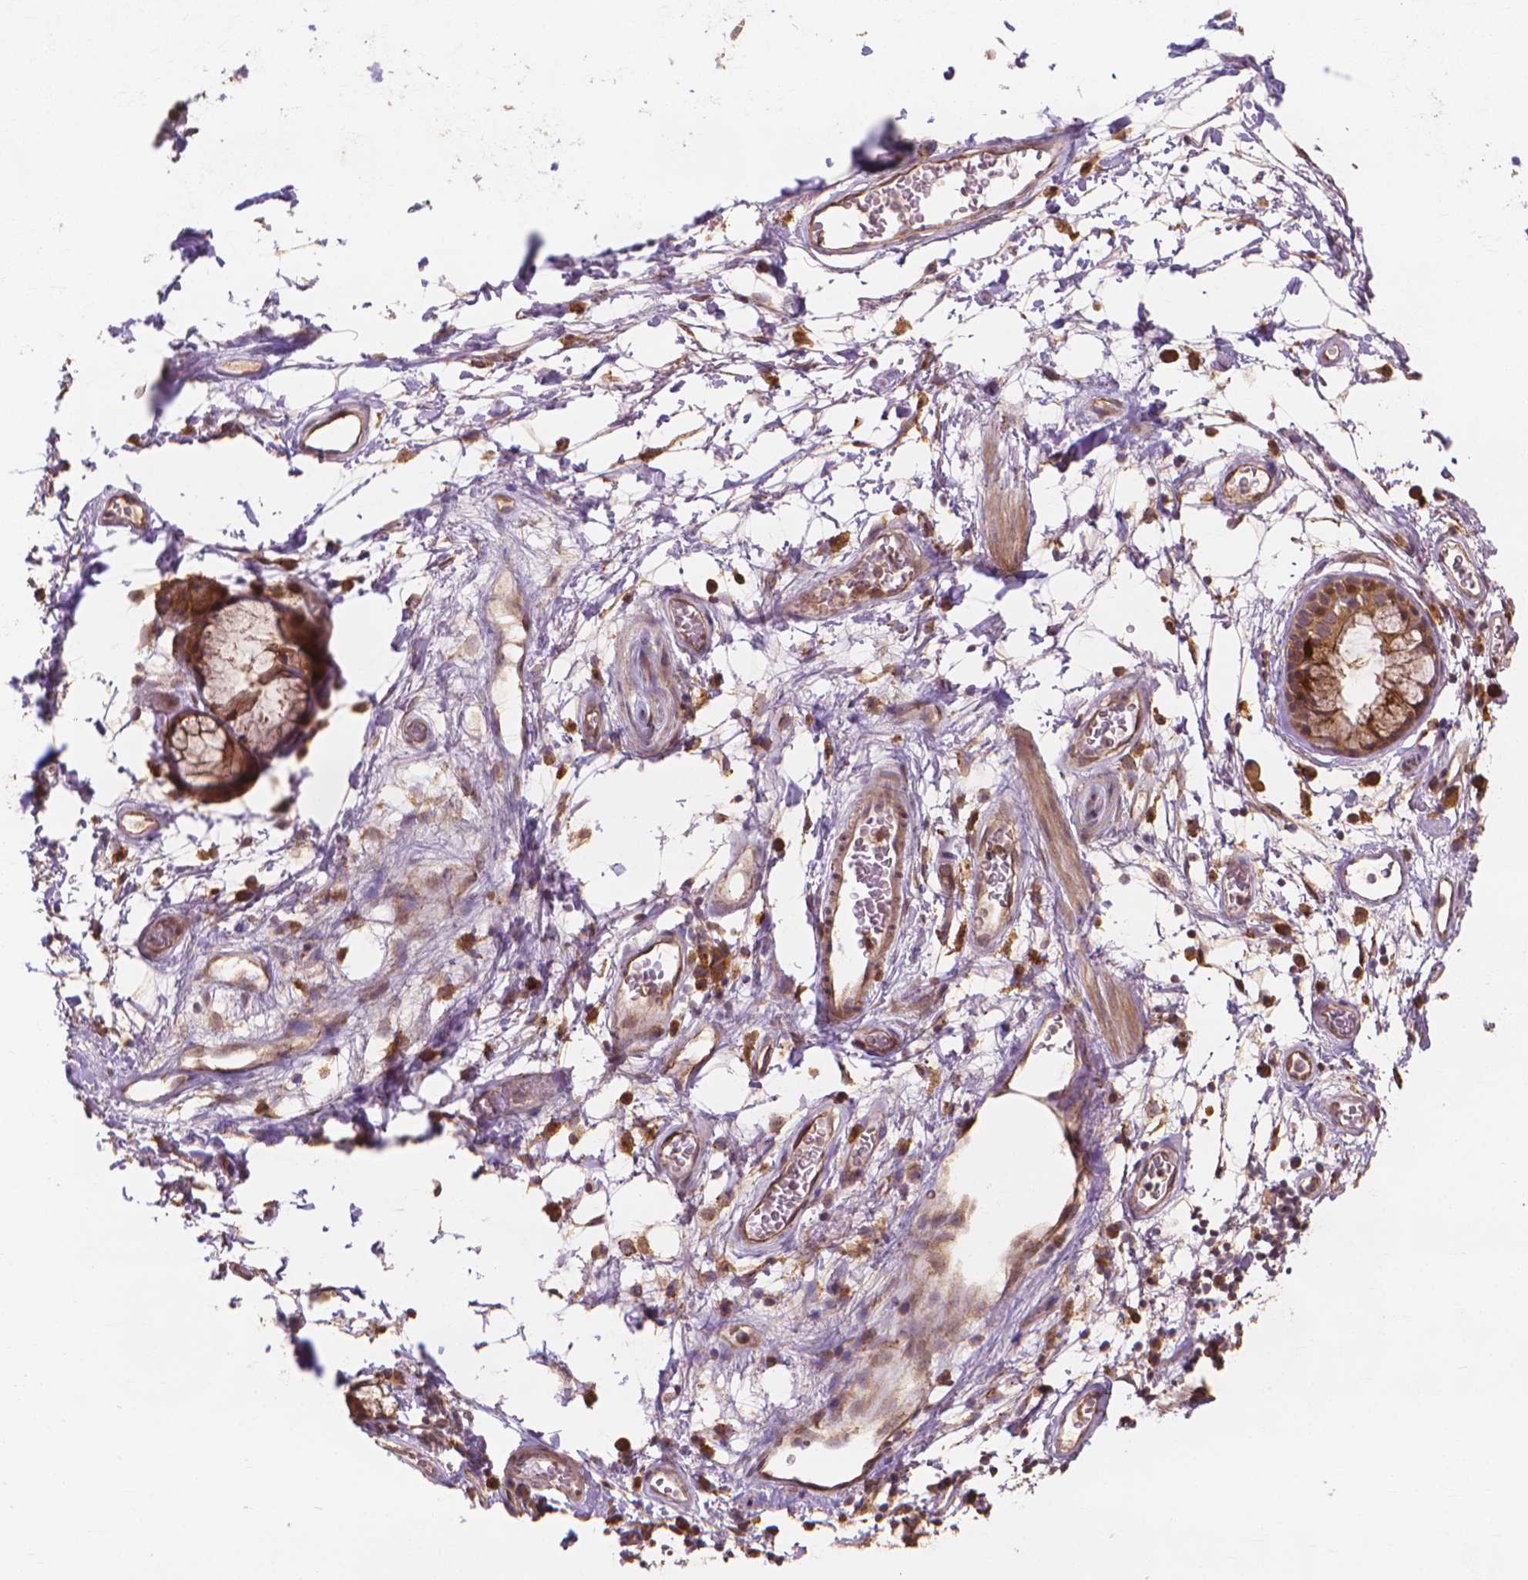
{"staining": {"intensity": "moderate", "quantity": ">75%", "location": "cytoplasmic/membranous"}, "tissue": "adipose tissue", "cell_type": "Adipocytes", "image_type": "normal", "snomed": [{"axis": "morphology", "description": "Normal tissue, NOS"}, {"axis": "topography", "description": "Cartilage tissue"}, {"axis": "topography", "description": "Bronchus"}], "caption": "DAB (3,3'-diaminobenzidine) immunohistochemical staining of benign human adipose tissue exhibits moderate cytoplasmic/membranous protein positivity in about >75% of adipocytes. The staining was performed using DAB to visualize the protein expression in brown, while the nuclei were stained in blue with hematoxylin (Magnification: 20x).", "gene": "TAB2", "patient": {"sex": "male", "age": 58}}